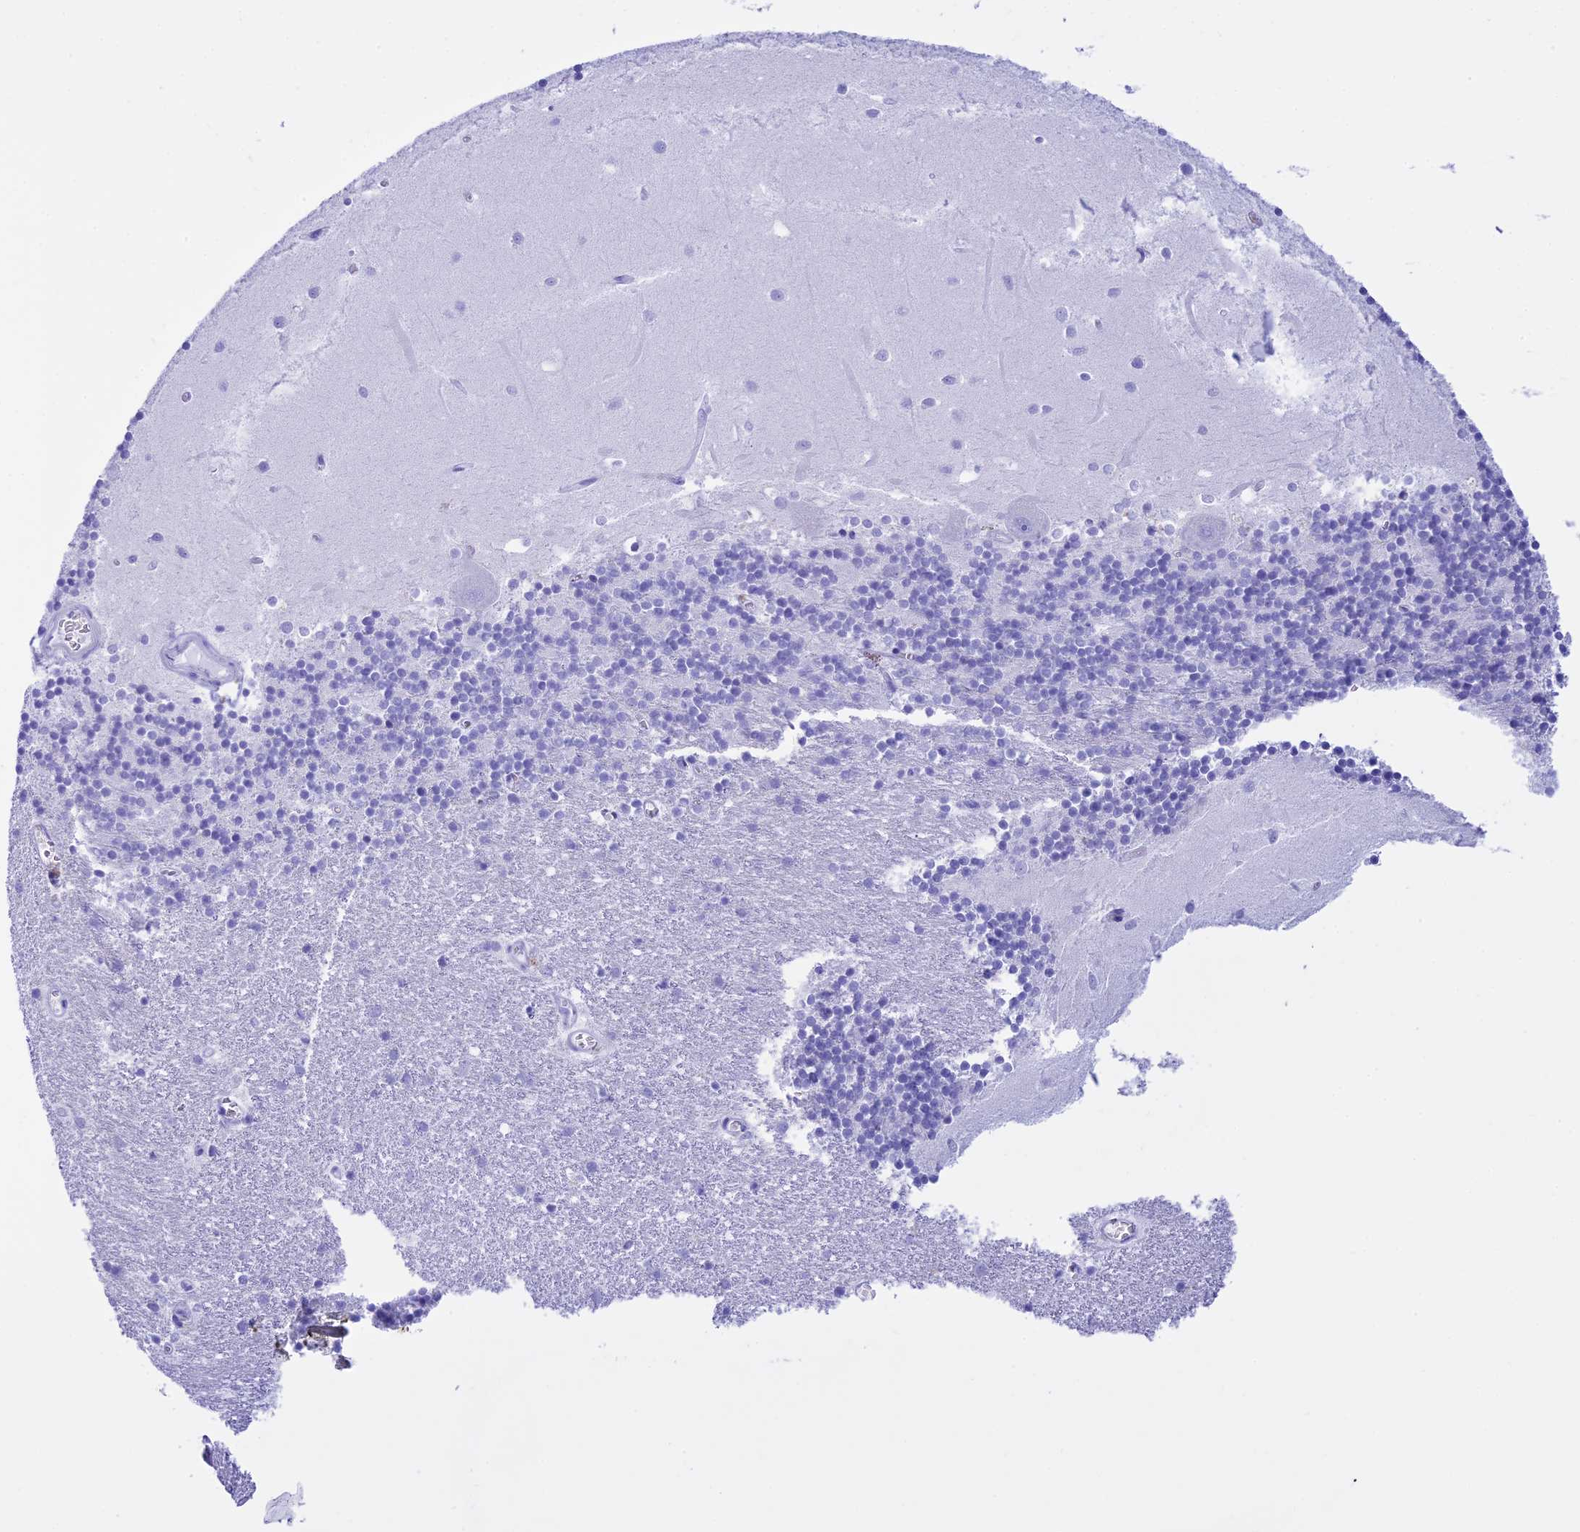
{"staining": {"intensity": "negative", "quantity": "none", "location": "none"}, "tissue": "cerebellum", "cell_type": "Cells in granular layer", "image_type": "normal", "snomed": [{"axis": "morphology", "description": "Normal tissue, NOS"}, {"axis": "topography", "description": "Cerebellum"}], "caption": "Cells in granular layer show no significant protein expression in benign cerebellum. (DAB (3,3'-diaminobenzidine) immunohistochemistry (IHC) visualized using brightfield microscopy, high magnification).", "gene": "BRI3", "patient": {"sex": "male", "age": 54}}